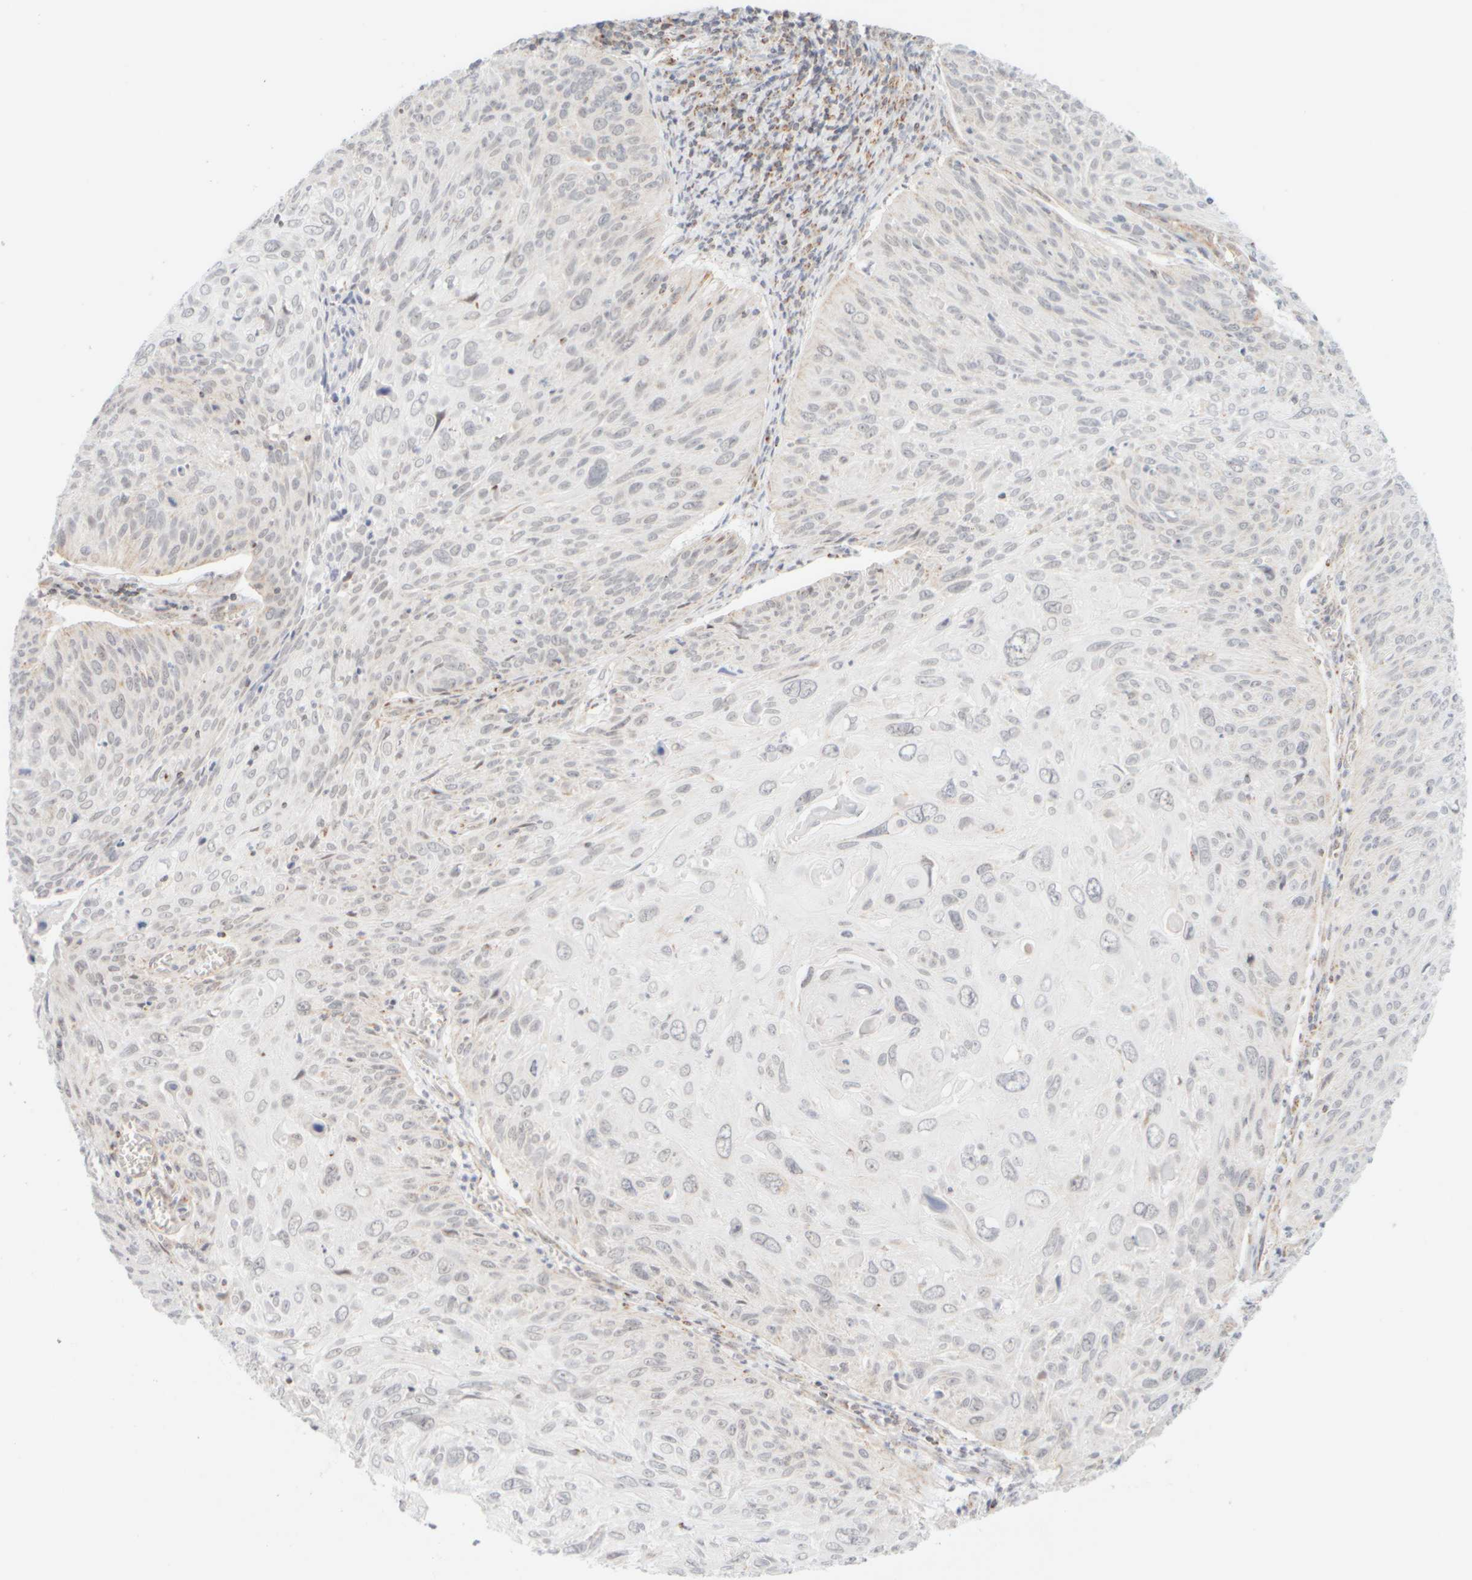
{"staining": {"intensity": "negative", "quantity": "none", "location": "none"}, "tissue": "cervical cancer", "cell_type": "Tumor cells", "image_type": "cancer", "snomed": [{"axis": "morphology", "description": "Squamous cell carcinoma, NOS"}, {"axis": "topography", "description": "Cervix"}], "caption": "A photomicrograph of cervical squamous cell carcinoma stained for a protein shows no brown staining in tumor cells.", "gene": "PPM1K", "patient": {"sex": "female", "age": 51}}